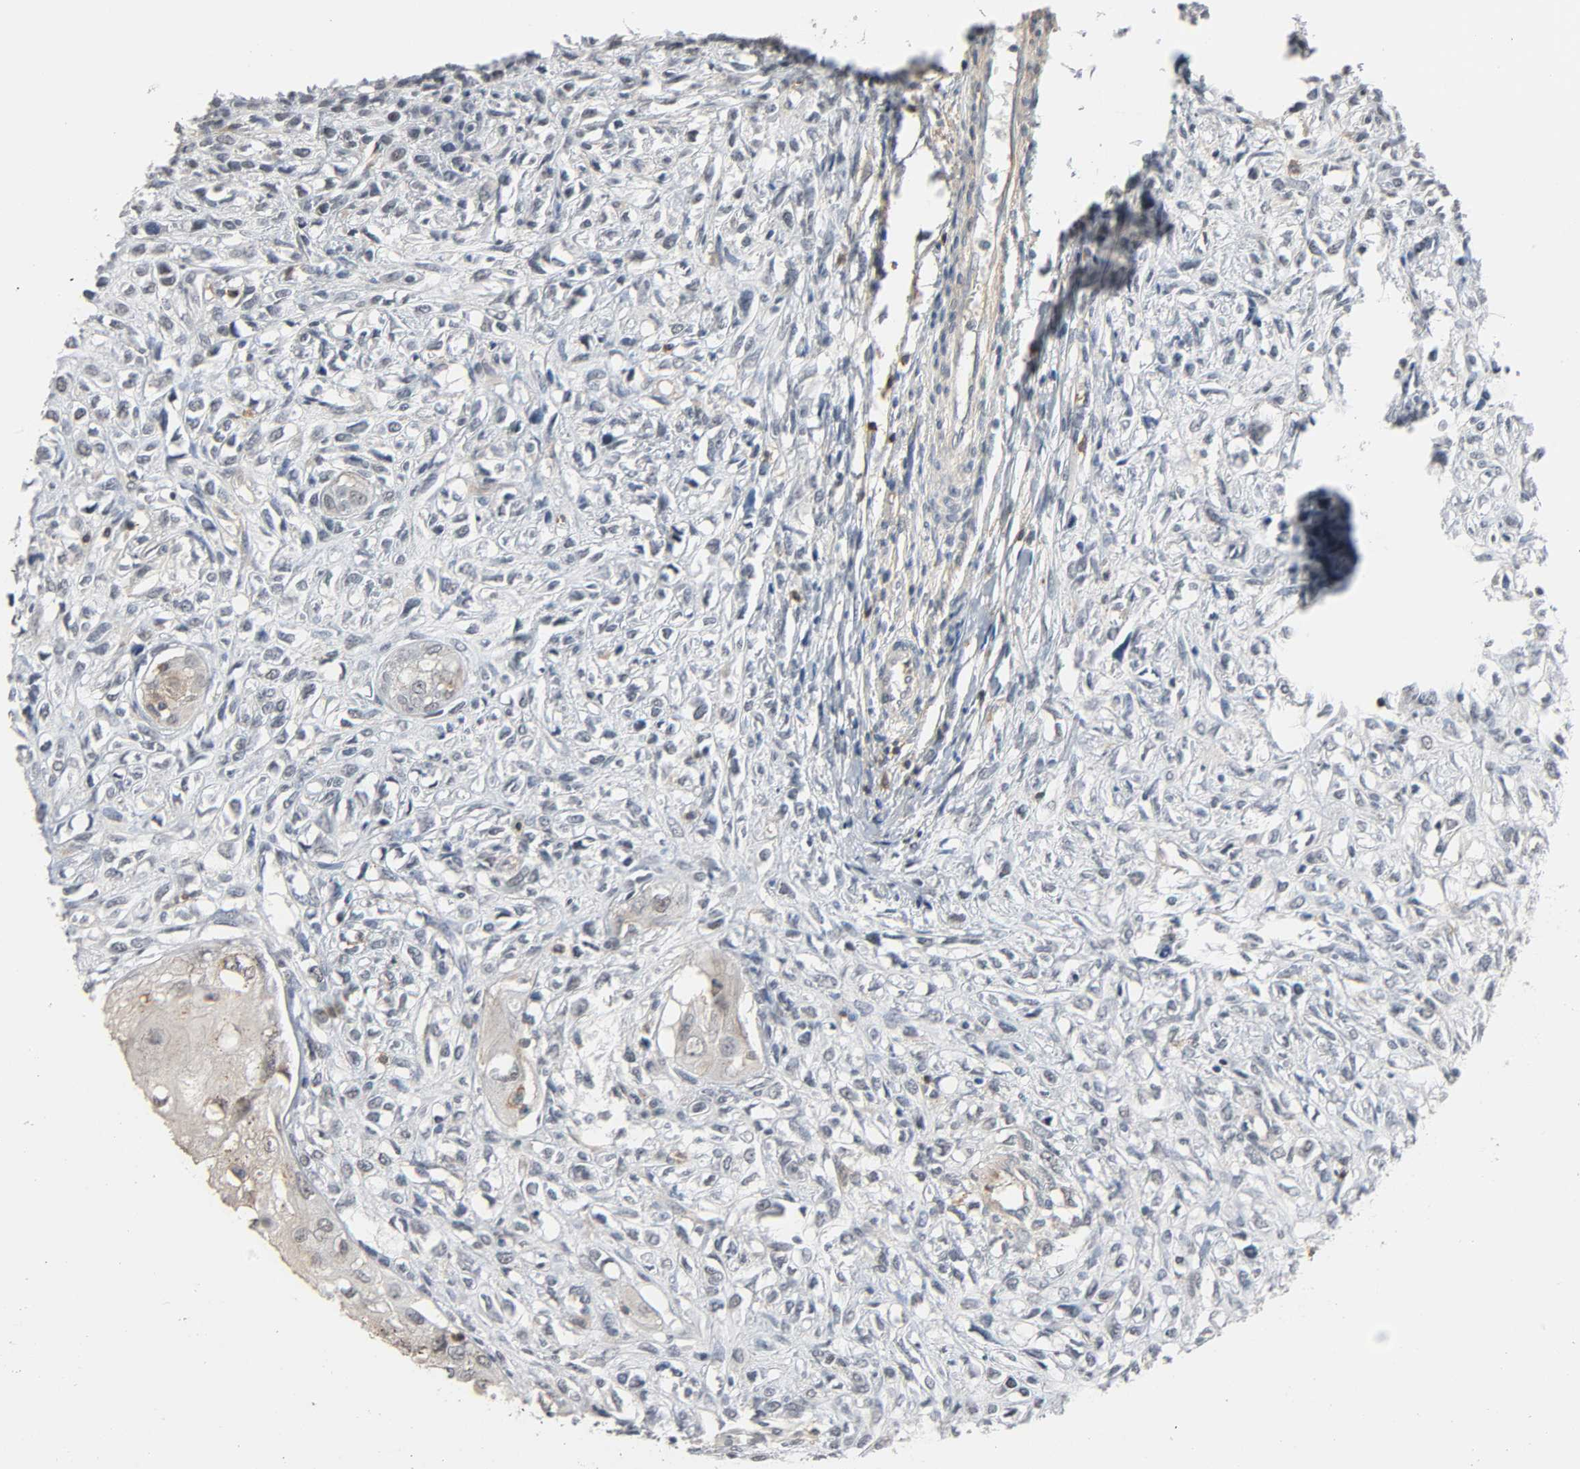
{"staining": {"intensity": "weak", "quantity": "<25%", "location": "cytoplasmic/membranous"}, "tissue": "head and neck cancer", "cell_type": "Tumor cells", "image_type": "cancer", "snomed": [{"axis": "morphology", "description": "Necrosis, NOS"}, {"axis": "morphology", "description": "Neoplasm, malignant, NOS"}, {"axis": "topography", "description": "Salivary gland"}, {"axis": "topography", "description": "Head-Neck"}], "caption": "A high-resolution image shows immunohistochemistry staining of head and neck malignant neoplasm, which shows no significant expression in tumor cells.", "gene": "CD4", "patient": {"sex": "male", "age": 43}}